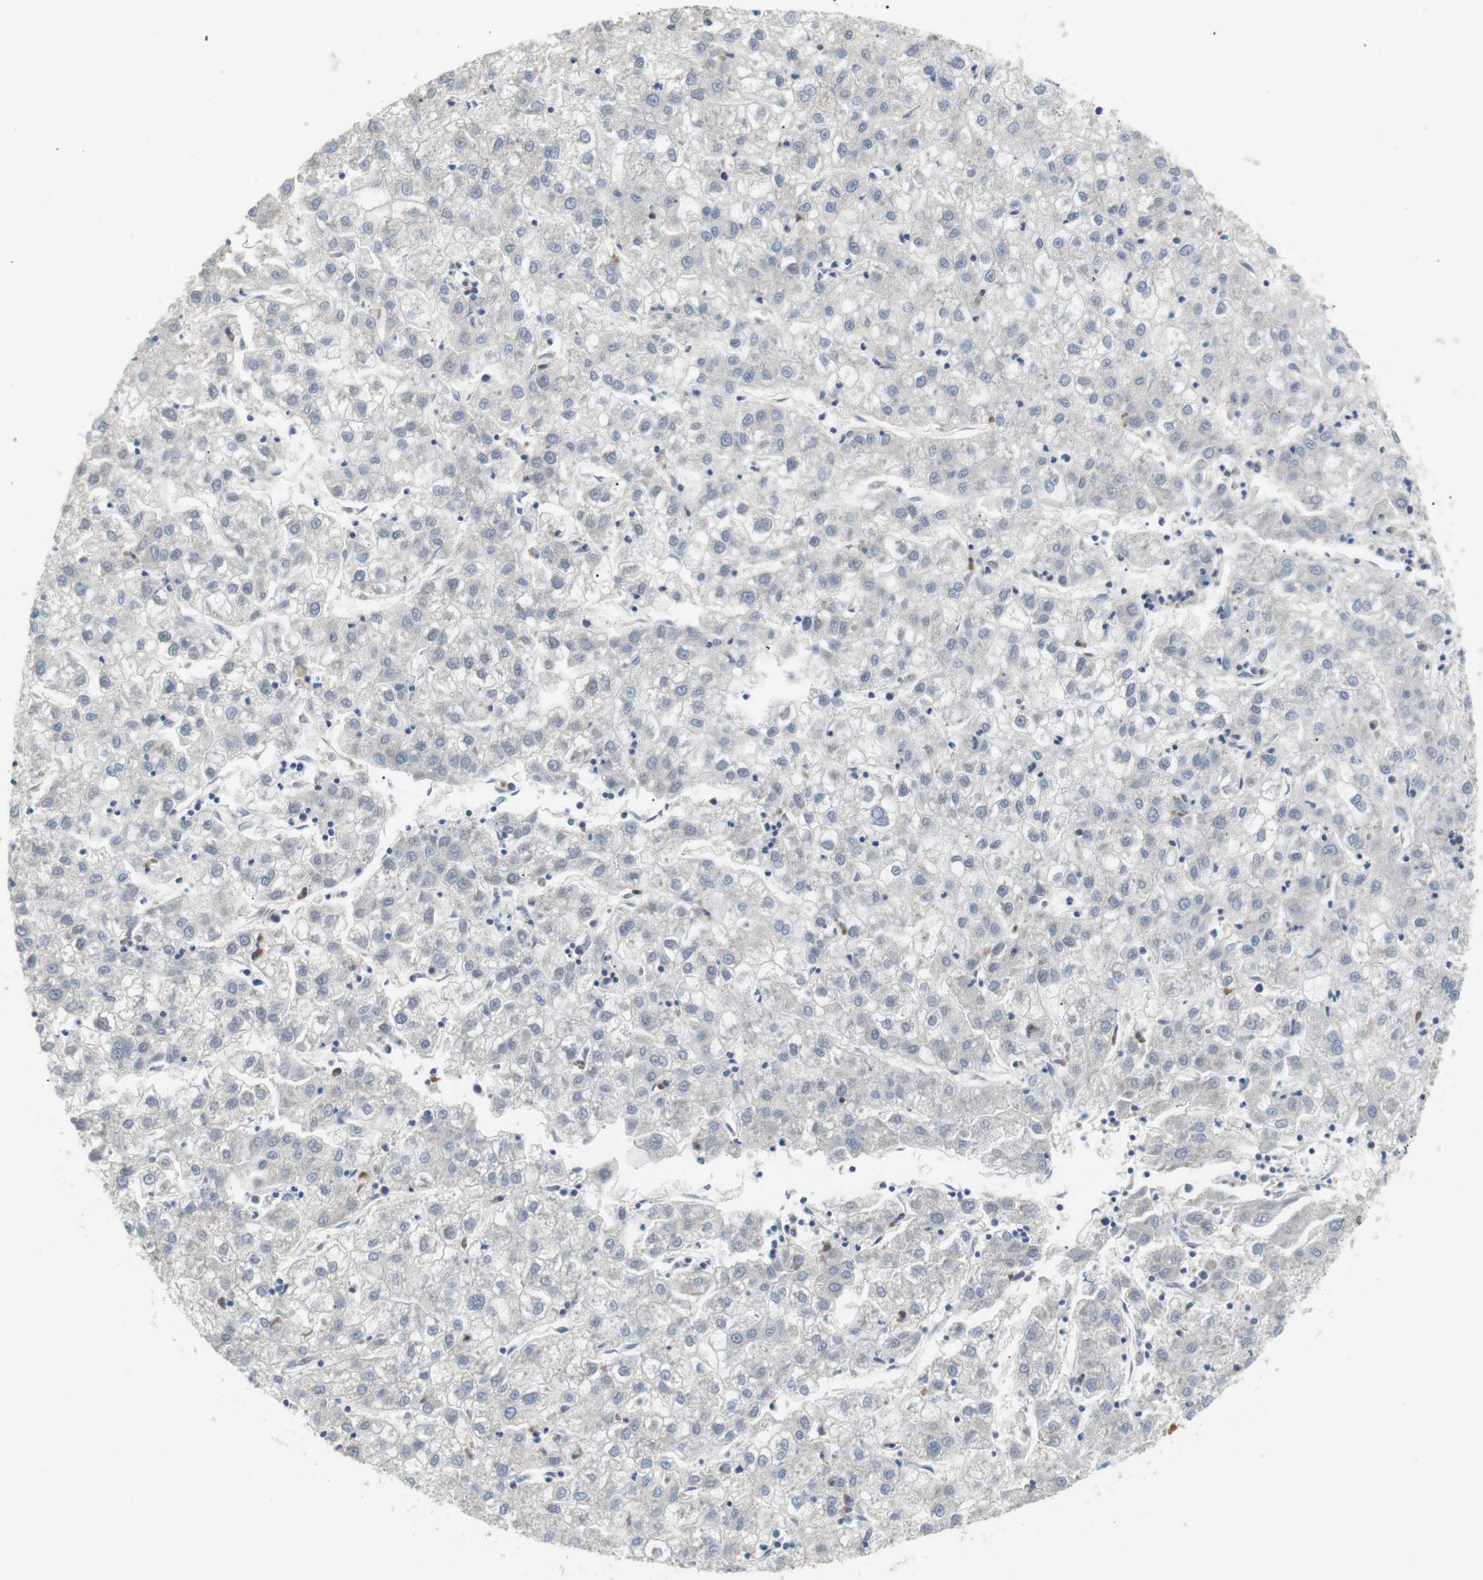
{"staining": {"intensity": "negative", "quantity": "none", "location": "none"}, "tissue": "liver cancer", "cell_type": "Tumor cells", "image_type": "cancer", "snomed": [{"axis": "morphology", "description": "Carcinoma, Hepatocellular, NOS"}, {"axis": "topography", "description": "Liver"}], "caption": "IHC photomicrograph of human liver cancer (hepatocellular carcinoma) stained for a protein (brown), which demonstrates no positivity in tumor cells. (DAB immunohistochemistry, high magnification).", "gene": "TMEM200A", "patient": {"sex": "male", "age": 72}}